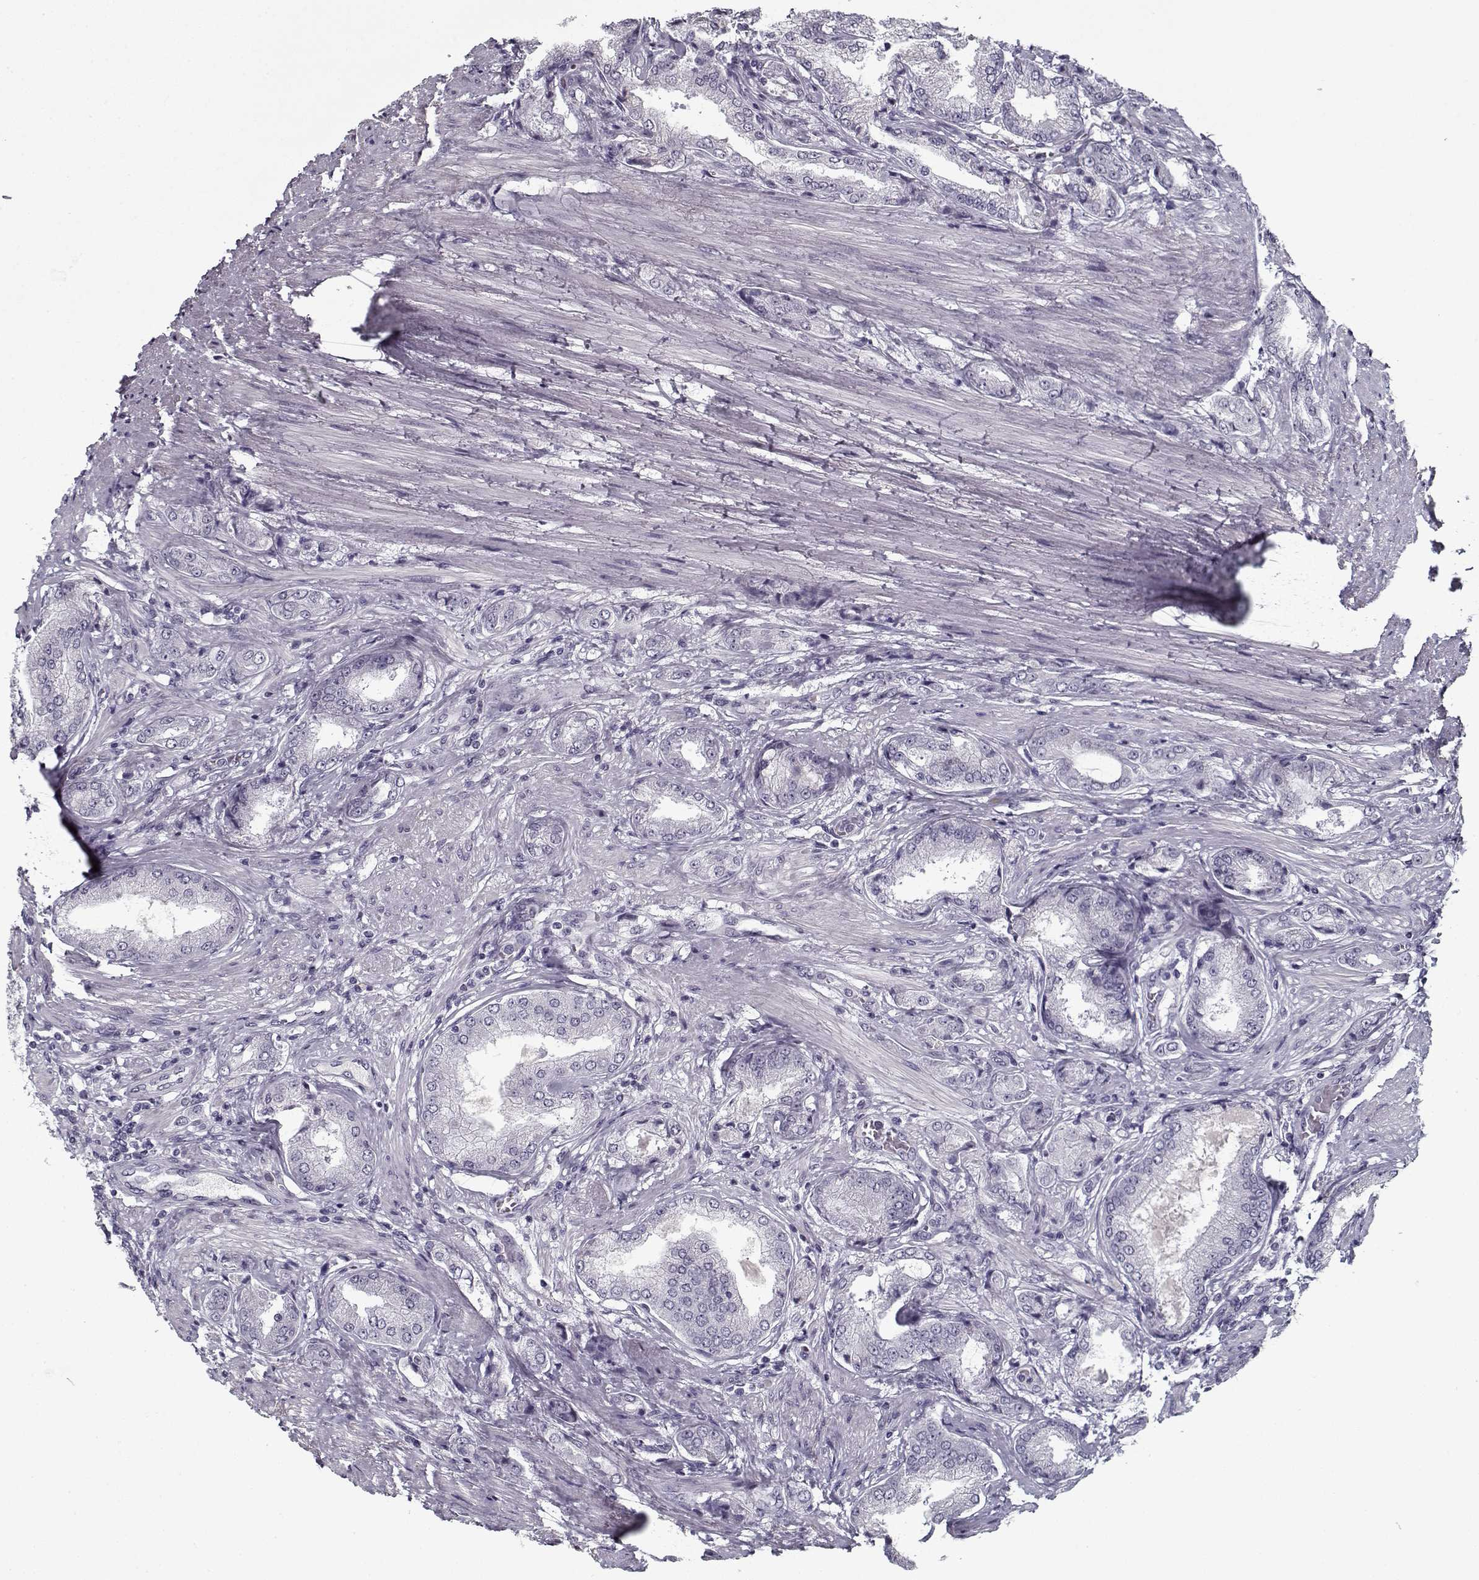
{"staining": {"intensity": "negative", "quantity": "none", "location": "none"}, "tissue": "prostate cancer", "cell_type": "Tumor cells", "image_type": "cancer", "snomed": [{"axis": "morphology", "description": "Adenocarcinoma, NOS"}, {"axis": "topography", "description": "Prostate"}], "caption": "Immunohistochemistry of prostate adenocarcinoma demonstrates no expression in tumor cells. (DAB immunohistochemistry with hematoxylin counter stain).", "gene": "SPACA9", "patient": {"sex": "male", "age": 63}}